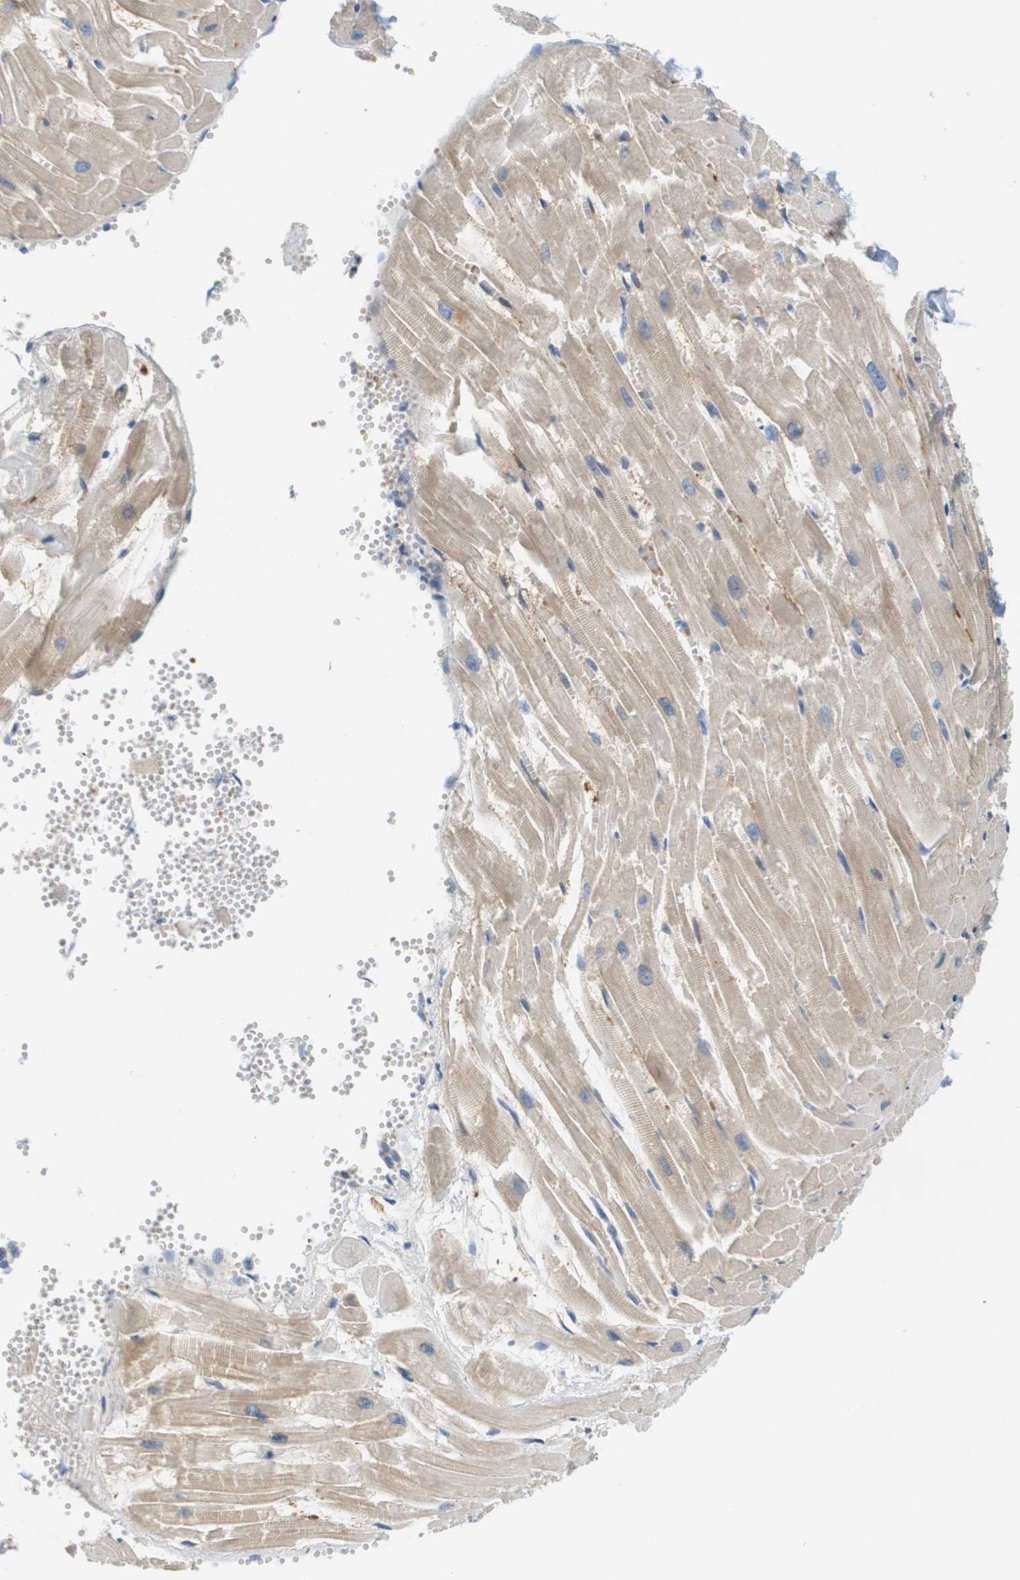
{"staining": {"intensity": "weak", "quantity": "25%-75%", "location": "cytoplasmic/membranous"}, "tissue": "heart muscle", "cell_type": "Cardiomyocytes", "image_type": "normal", "snomed": [{"axis": "morphology", "description": "Normal tissue, NOS"}, {"axis": "topography", "description": "Heart"}], "caption": "Weak cytoplasmic/membranous expression for a protein is identified in about 25%-75% of cardiomyocytes of unremarkable heart muscle using immunohistochemistry.", "gene": "CUL9", "patient": {"sex": "female", "age": 19}}